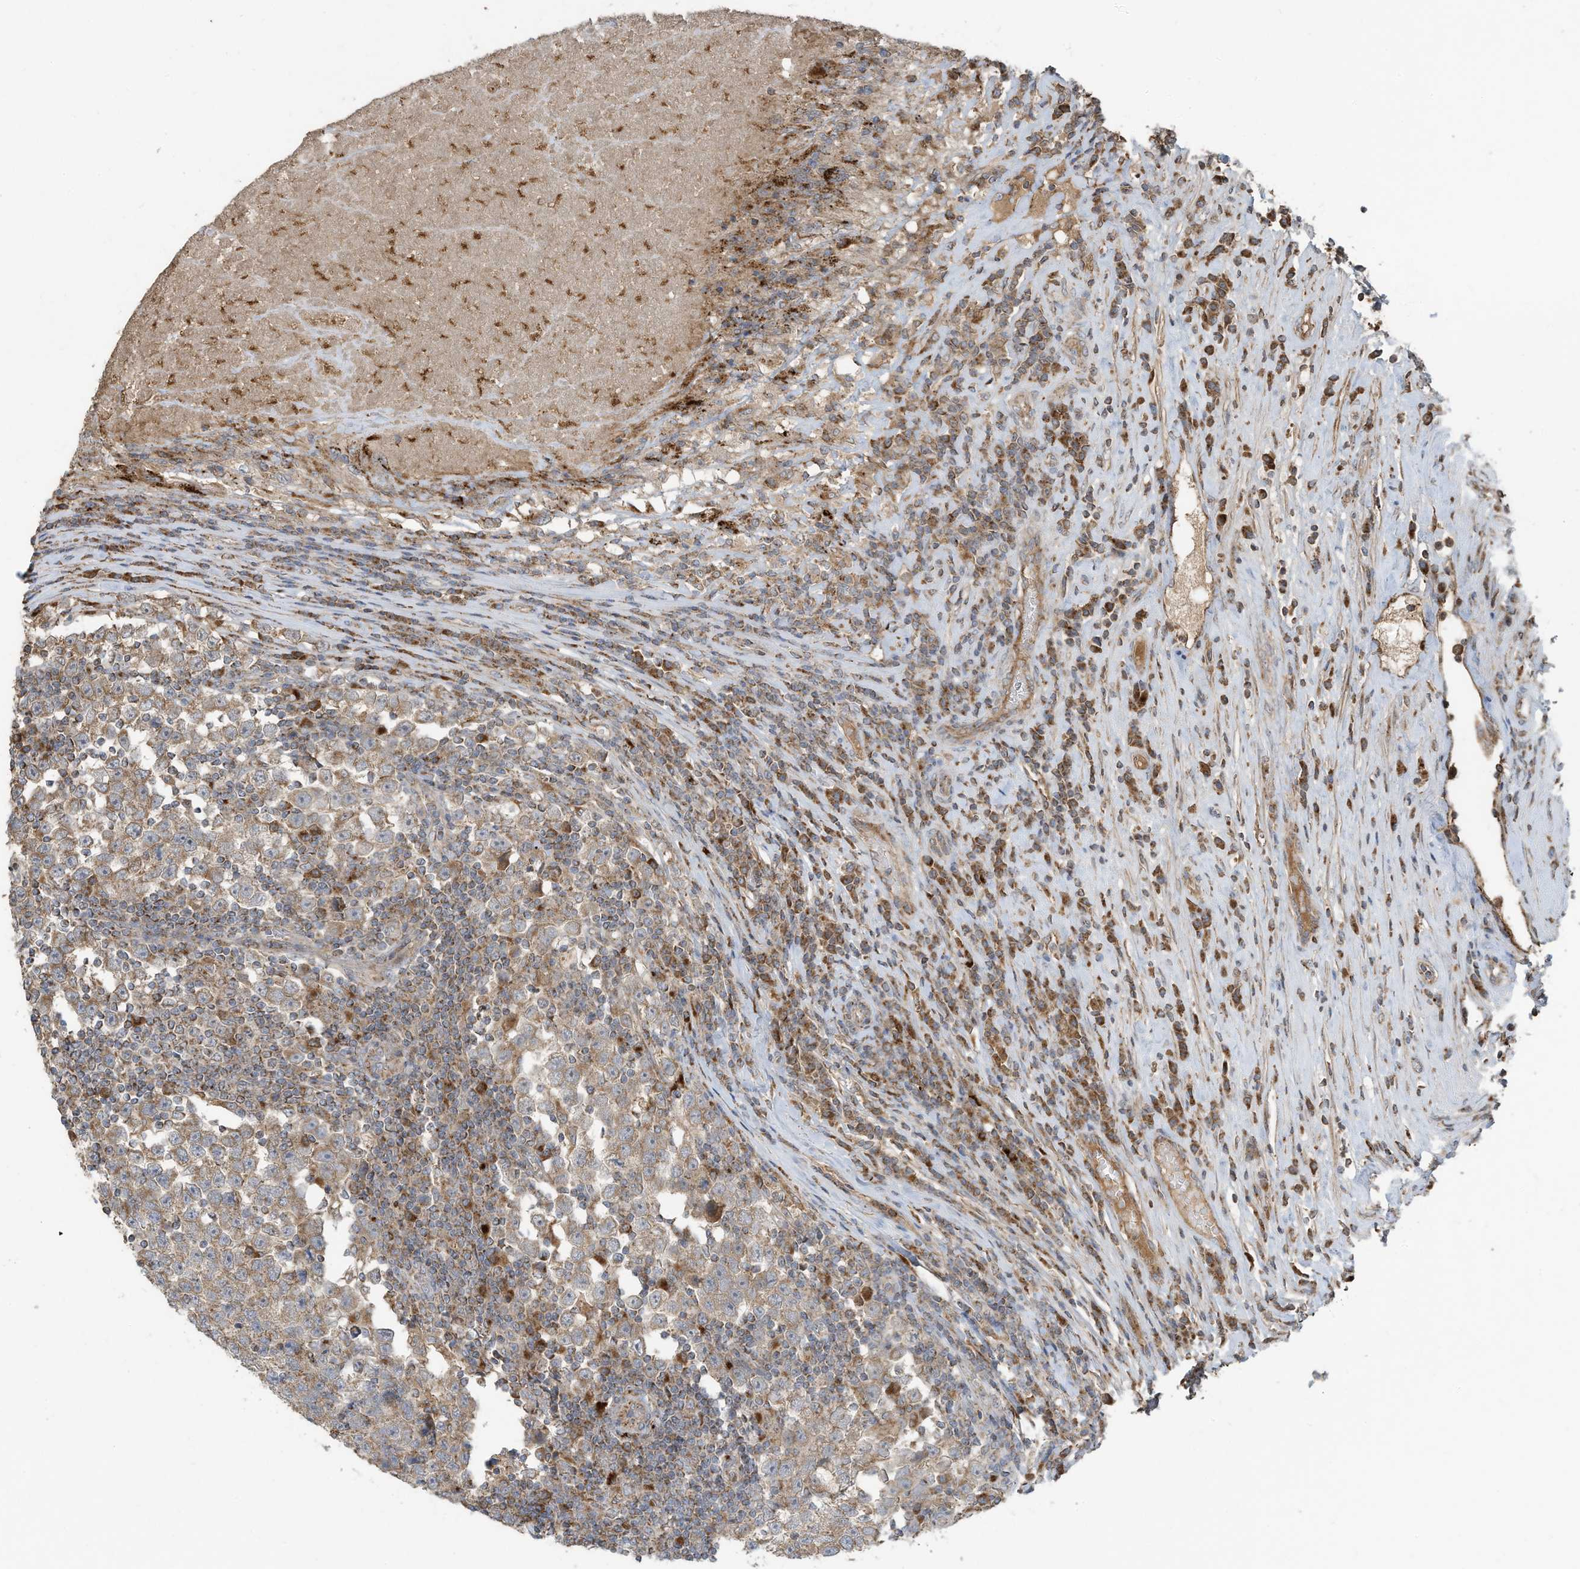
{"staining": {"intensity": "moderate", "quantity": ">75%", "location": "cytoplasmic/membranous"}, "tissue": "testis cancer", "cell_type": "Tumor cells", "image_type": "cancer", "snomed": [{"axis": "morphology", "description": "Normal tissue, NOS"}, {"axis": "morphology", "description": "Seminoma, NOS"}, {"axis": "topography", "description": "Testis"}], "caption": "Human seminoma (testis) stained with a brown dye shows moderate cytoplasmic/membranous positive staining in approximately >75% of tumor cells.", "gene": "C2orf74", "patient": {"sex": "male", "age": 43}}